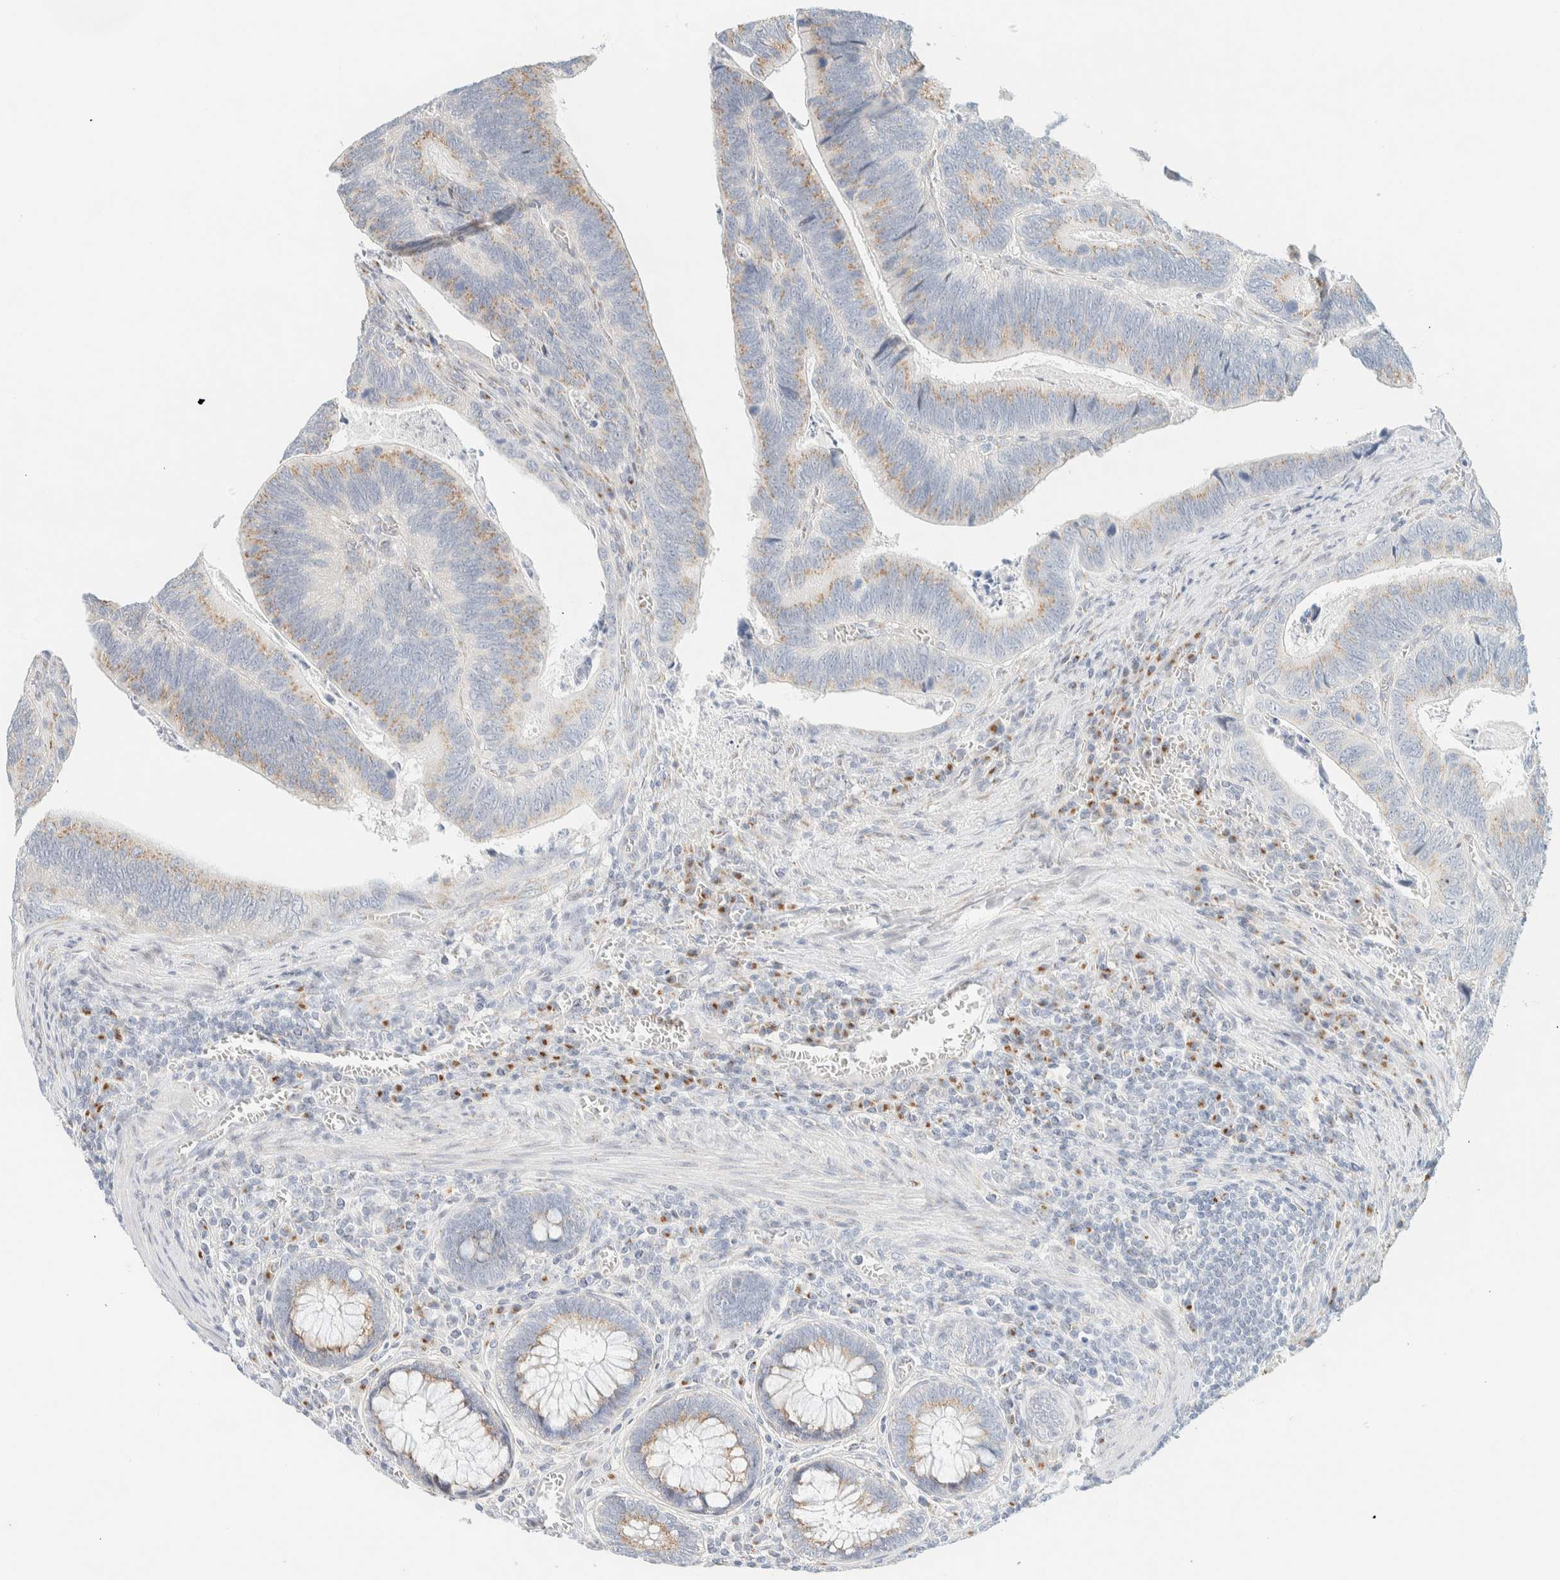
{"staining": {"intensity": "weak", "quantity": ">75%", "location": "cytoplasmic/membranous"}, "tissue": "colorectal cancer", "cell_type": "Tumor cells", "image_type": "cancer", "snomed": [{"axis": "morphology", "description": "Inflammation, NOS"}, {"axis": "morphology", "description": "Adenocarcinoma, NOS"}, {"axis": "topography", "description": "Colon"}], "caption": "A high-resolution micrograph shows immunohistochemistry staining of colorectal adenocarcinoma, which exhibits weak cytoplasmic/membranous staining in about >75% of tumor cells.", "gene": "SPNS3", "patient": {"sex": "male", "age": 72}}